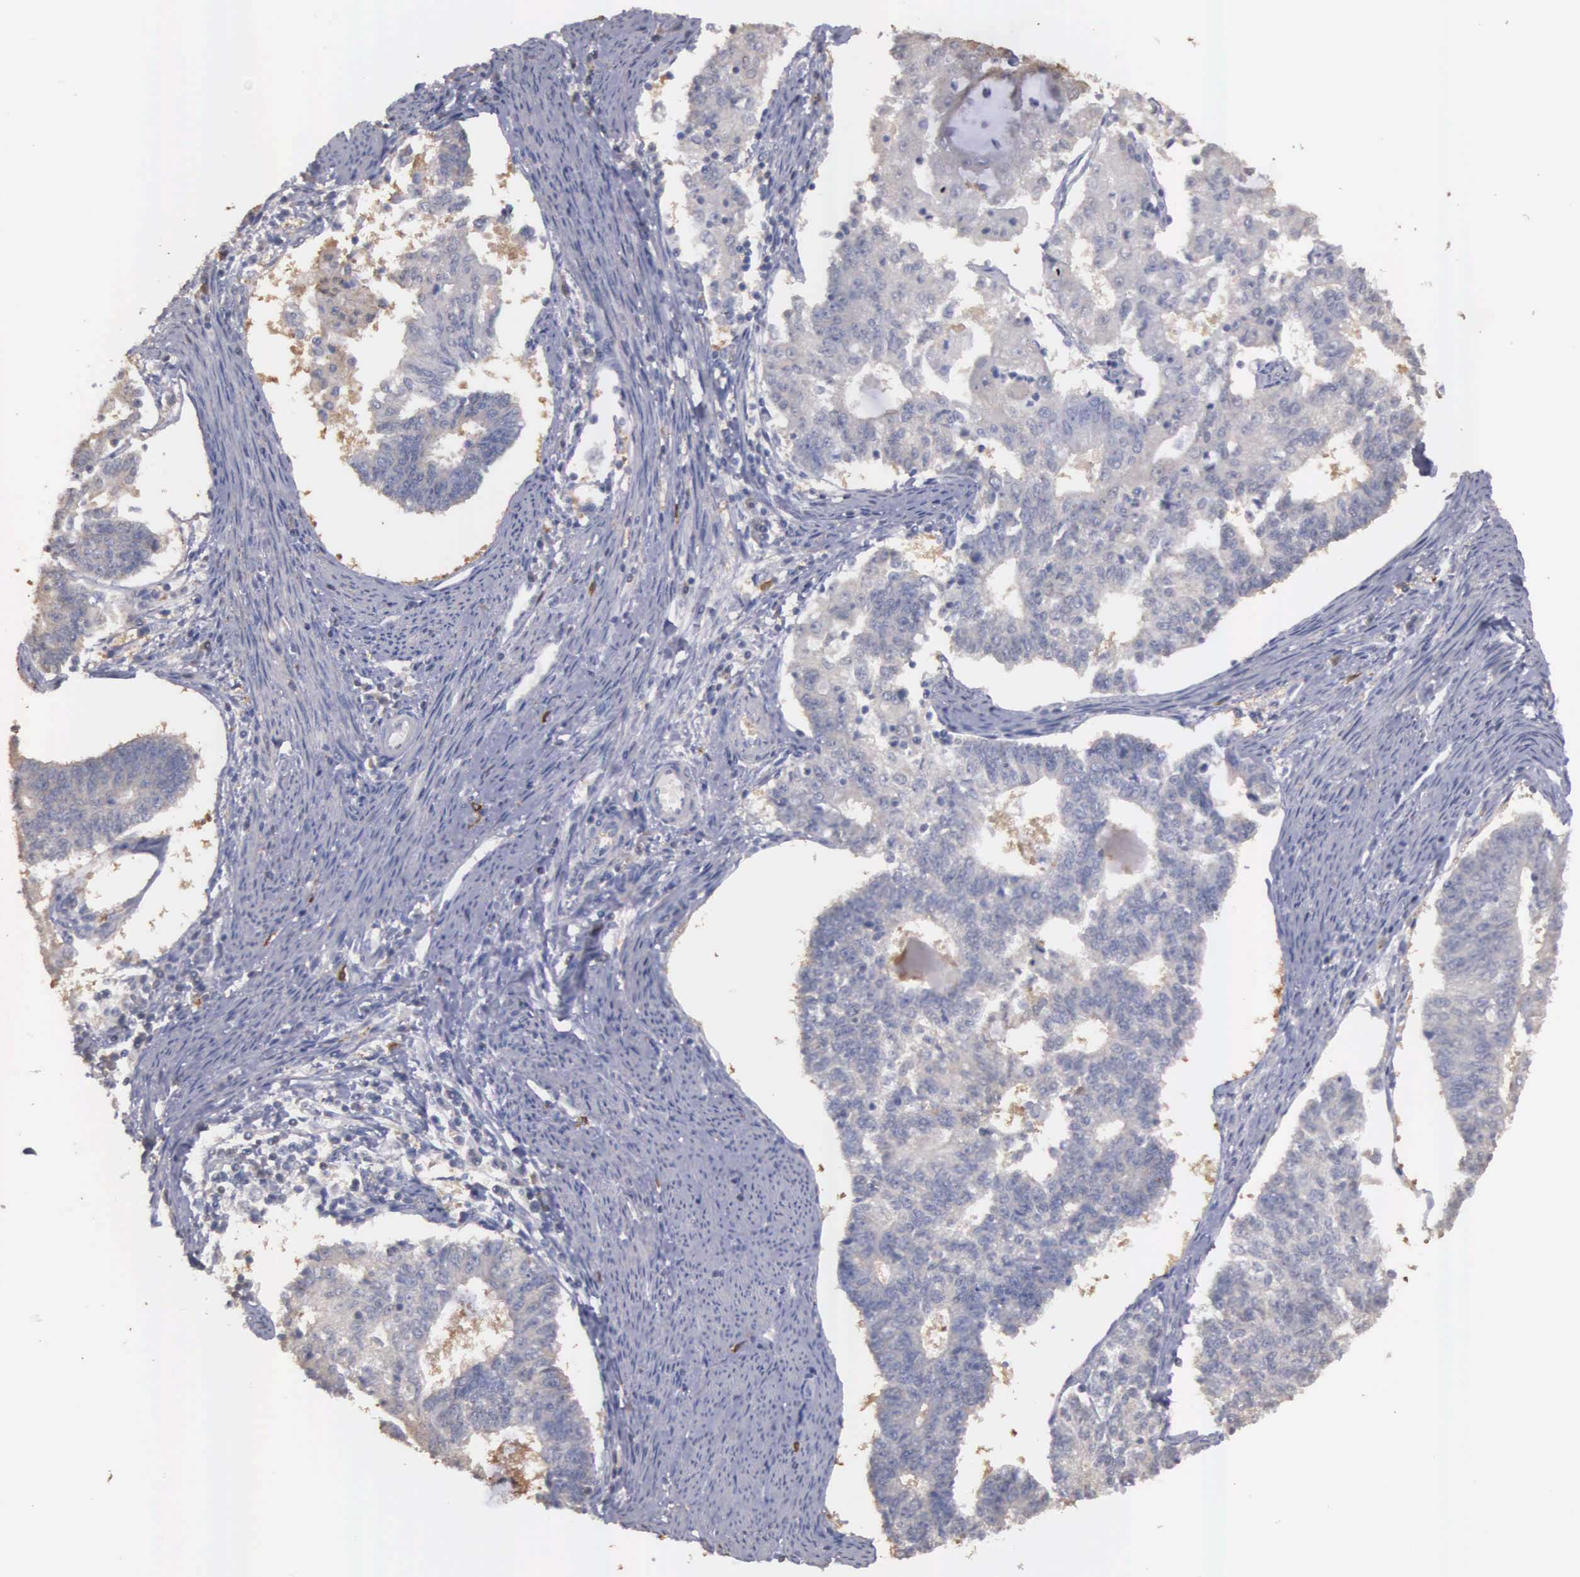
{"staining": {"intensity": "negative", "quantity": "none", "location": "none"}, "tissue": "endometrial cancer", "cell_type": "Tumor cells", "image_type": "cancer", "snomed": [{"axis": "morphology", "description": "Adenocarcinoma, NOS"}, {"axis": "topography", "description": "Endometrium"}], "caption": "IHC histopathology image of human endometrial cancer stained for a protein (brown), which reveals no expression in tumor cells.", "gene": "ENO3", "patient": {"sex": "female", "age": 56}}